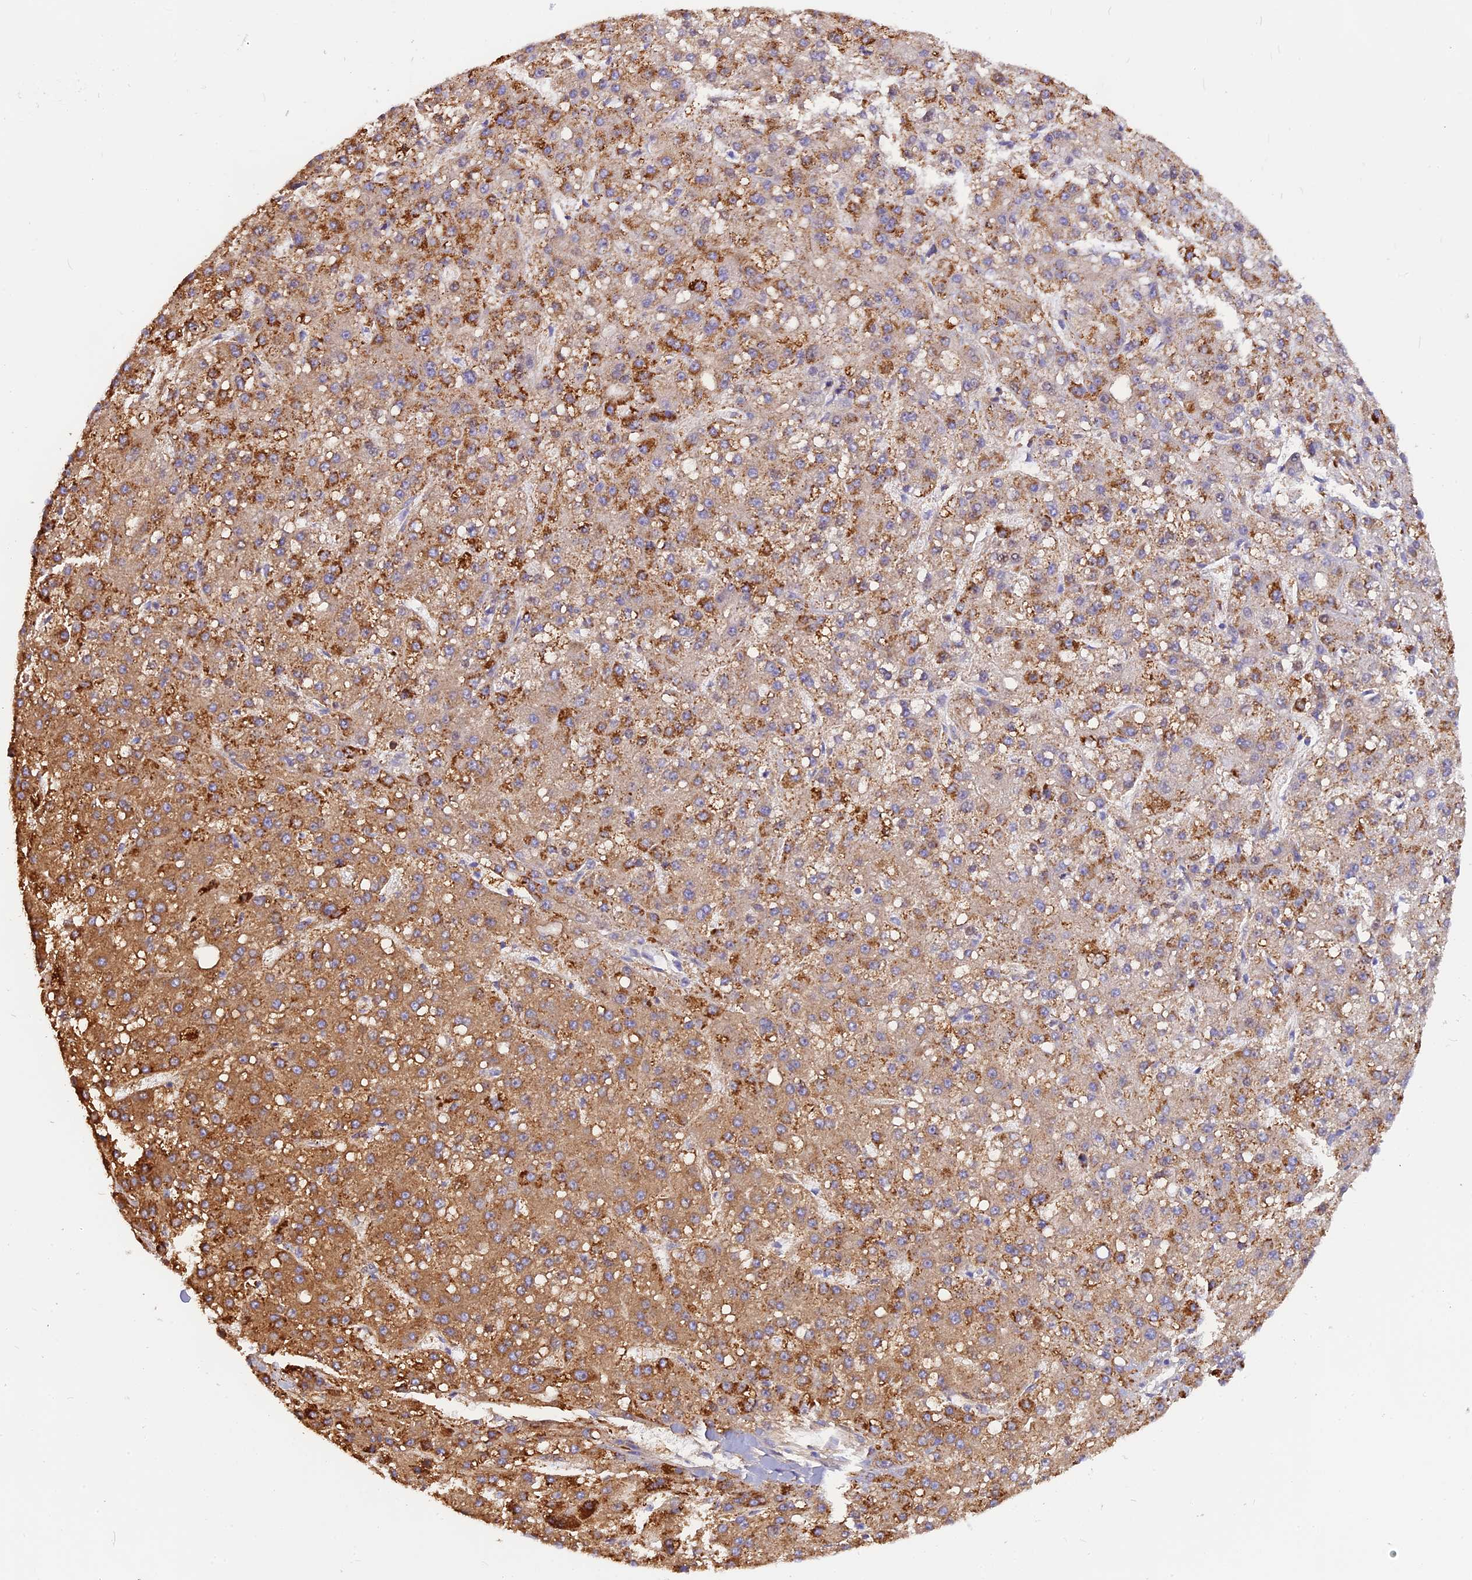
{"staining": {"intensity": "moderate", "quantity": ">75%", "location": "cytoplasmic/membranous"}, "tissue": "liver cancer", "cell_type": "Tumor cells", "image_type": "cancer", "snomed": [{"axis": "morphology", "description": "Carcinoma, Hepatocellular, NOS"}, {"axis": "topography", "description": "Liver"}], "caption": "Immunohistochemistry photomicrograph of human hepatocellular carcinoma (liver) stained for a protein (brown), which displays medium levels of moderate cytoplasmic/membranous staining in approximately >75% of tumor cells.", "gene": "ISCA1", "patient": {"sex": "male", "age": 67}}